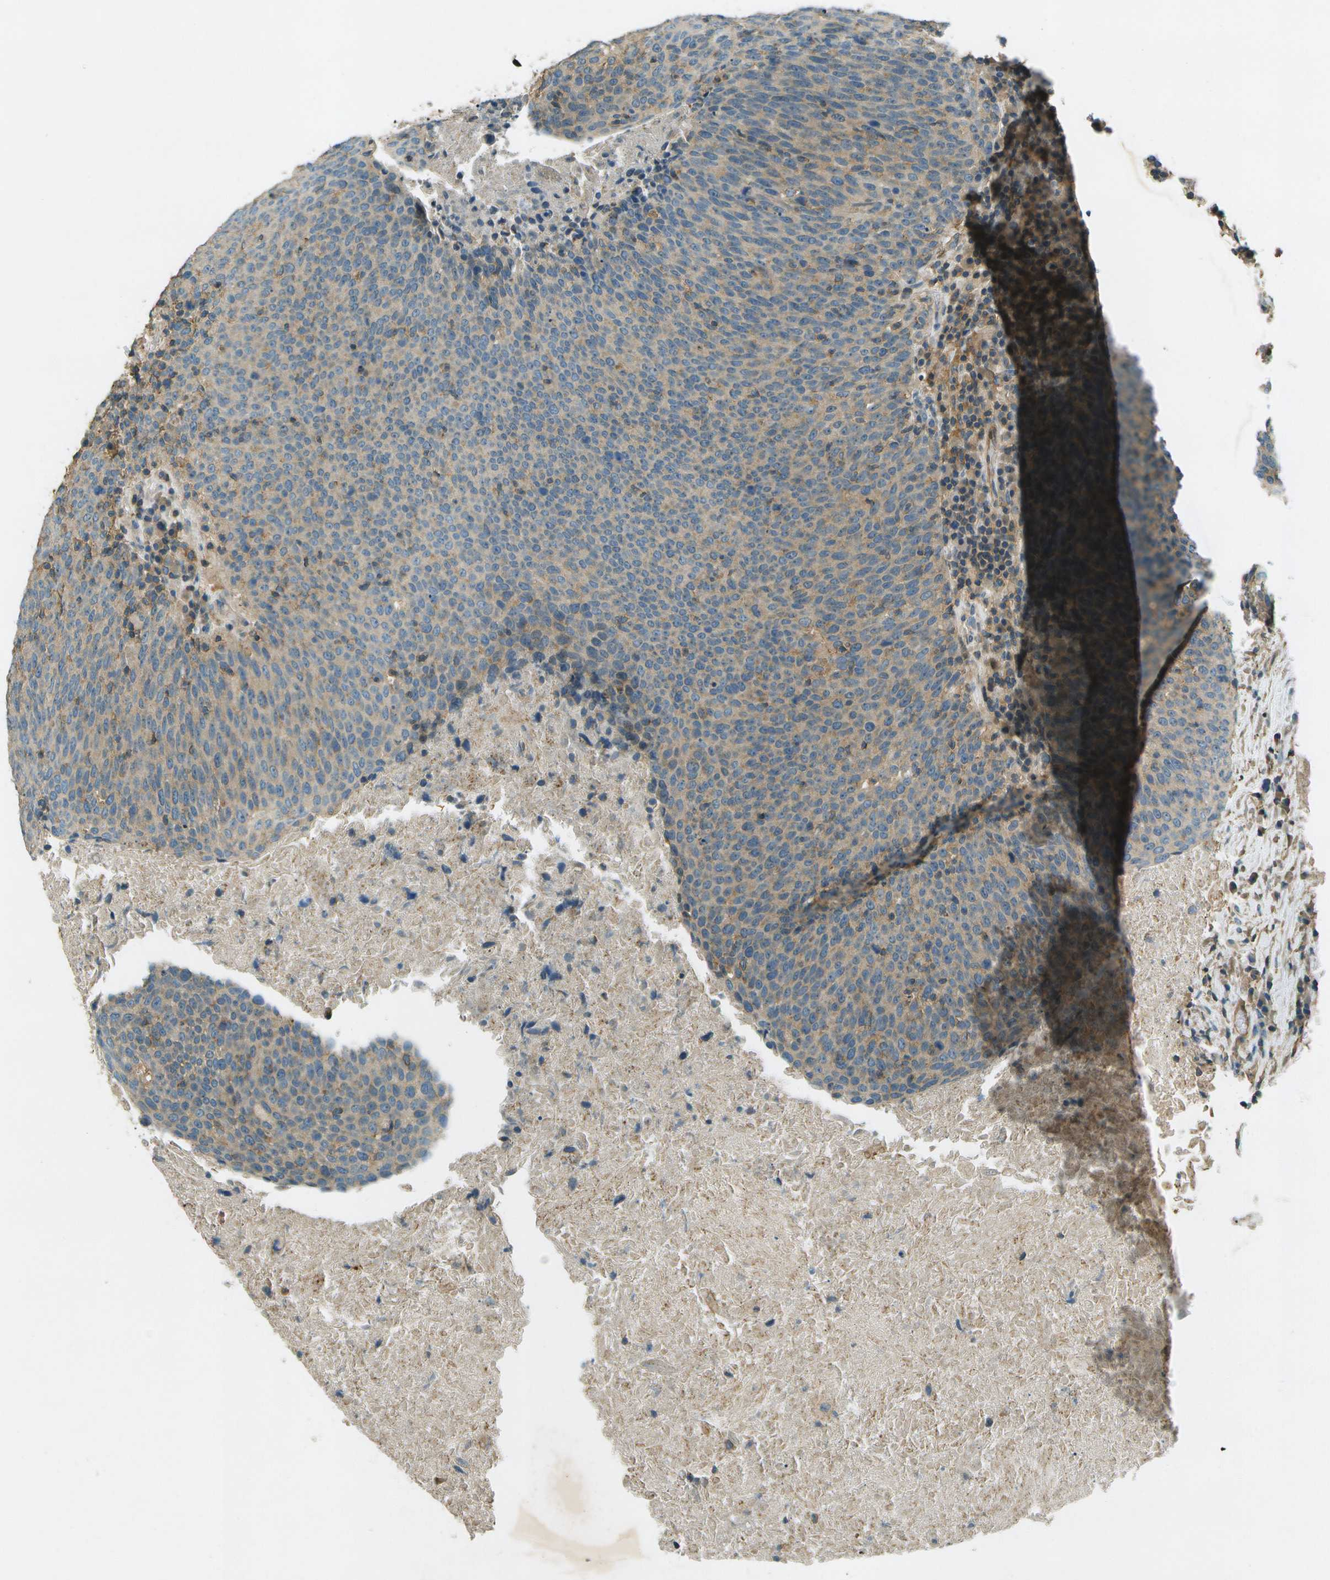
{"staining": {"intensity": "weak", "quantity": "25%-75%", "location": "cytoplasmic/membranous"}, "tissue": "head and neck cancer", "cell_type": "Tumor cells", "image_type": "cancer", "snomed": [{"axis": "morphology", "description": "Squamous cell carcinoma, NOS"}, {"axis": "morphology", "description": "Squamous cell carcinoma, metastatic, NOS"}, {"axis": "topography", "description": "Lymph node"}, {"axis": "topography", "description": "Head-Neck"}], "caption": "High-magnification brightfield microscopy of head and neck cancer (squamous cell carcinoma) stained with DAB (3,3'-diaminobenzidine) (brown) and counterstained with hematoxylin (blue). tumor cells exhibit weak cytoplasmic/membranous expression is appreciated in approximately25%-75% of cells.", "gene": "NUDT4", "patient": {"sex": "male", "age": 62}}